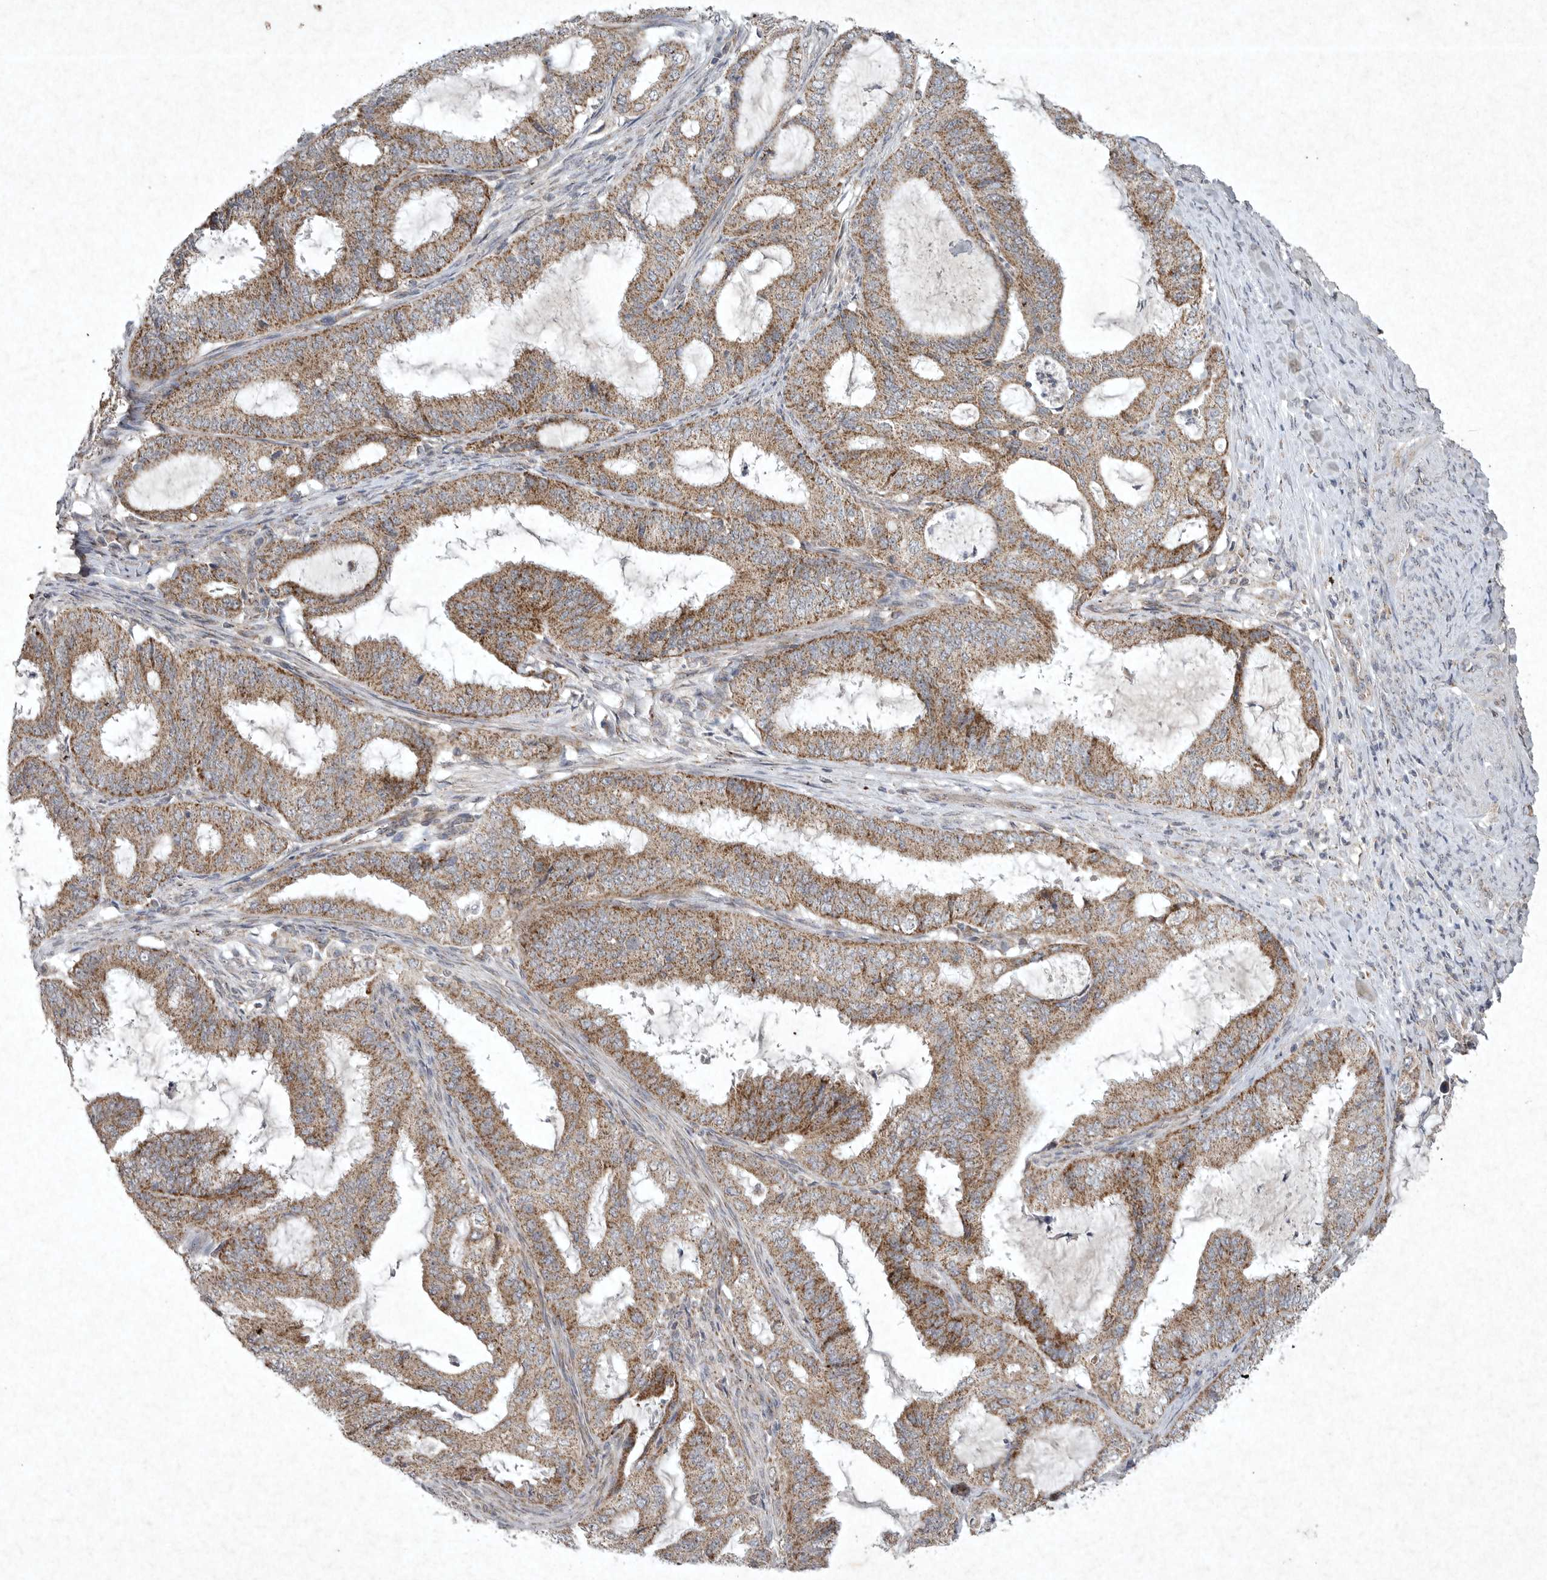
{"staining": {"intensity": "moderate", "quantity": ">75%", "location": "cytoplasmic/membranous"}, "tissue": "endometrial cancer", "cell_type": "Tumor cells", "image_type": "cancer", "snomed": [{"axis": "morphology", "description": "Adenocarcinoma, NOS"}, {"axis": "topography", "description": "Endometrium"}], "caption": "High-magnification brightfield microscopy of adenocarcinoma (endometrial) stained with DAB (3,3'-diaminobenzidine) (brown) and counterstained with hematoxylin (blue). tumor cells exhibit moderate cytoplasmic/membranous staining is seen in approximately>75% of cells.", "gene": "DDR1", "patient": {"sex": "female", "age": 51}}